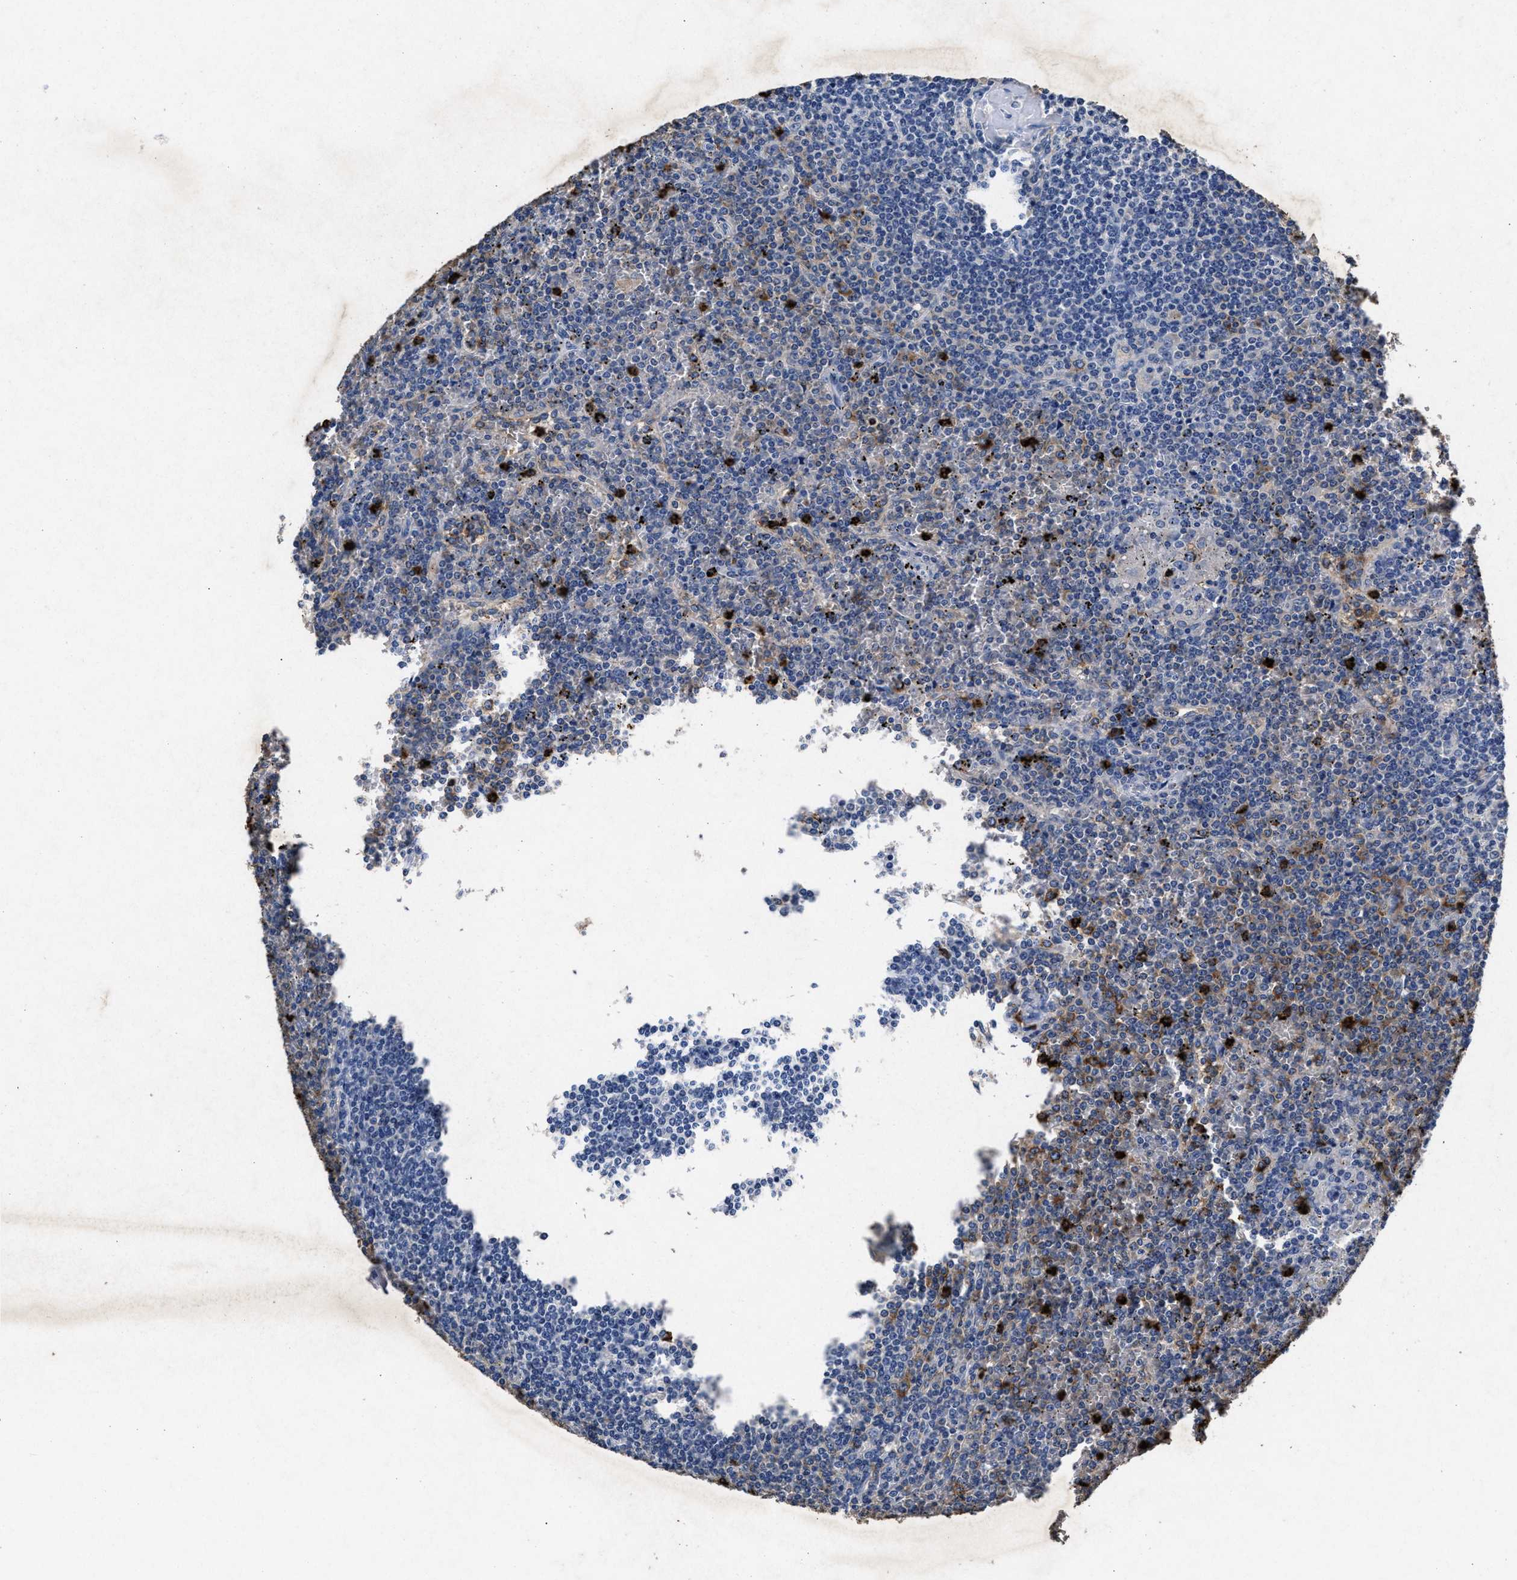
{"staining": {"intensity": "negative", "quantity": "none", "location": "none"}, "tissue": "lymphoma", "cell_type": "Tumor cells", "image_type": "cancer", "snomed": [{"axis": "morphology", "description": "Malignant lymphoma, non-Hodgkin's type, Low grade"}, {"axis": "topography", "description": "Spleen"}], "caption": "An immunohistochemistry image of malignant lymphoma, non-Hodgkin's type (low-grade) is shown. There is no staining in tumor cells of malignant lymphoma, non-Hodgkin's type (low-grade).", "gene": "LTB4R2", "patient": {"sex": "female", "age": 19}}